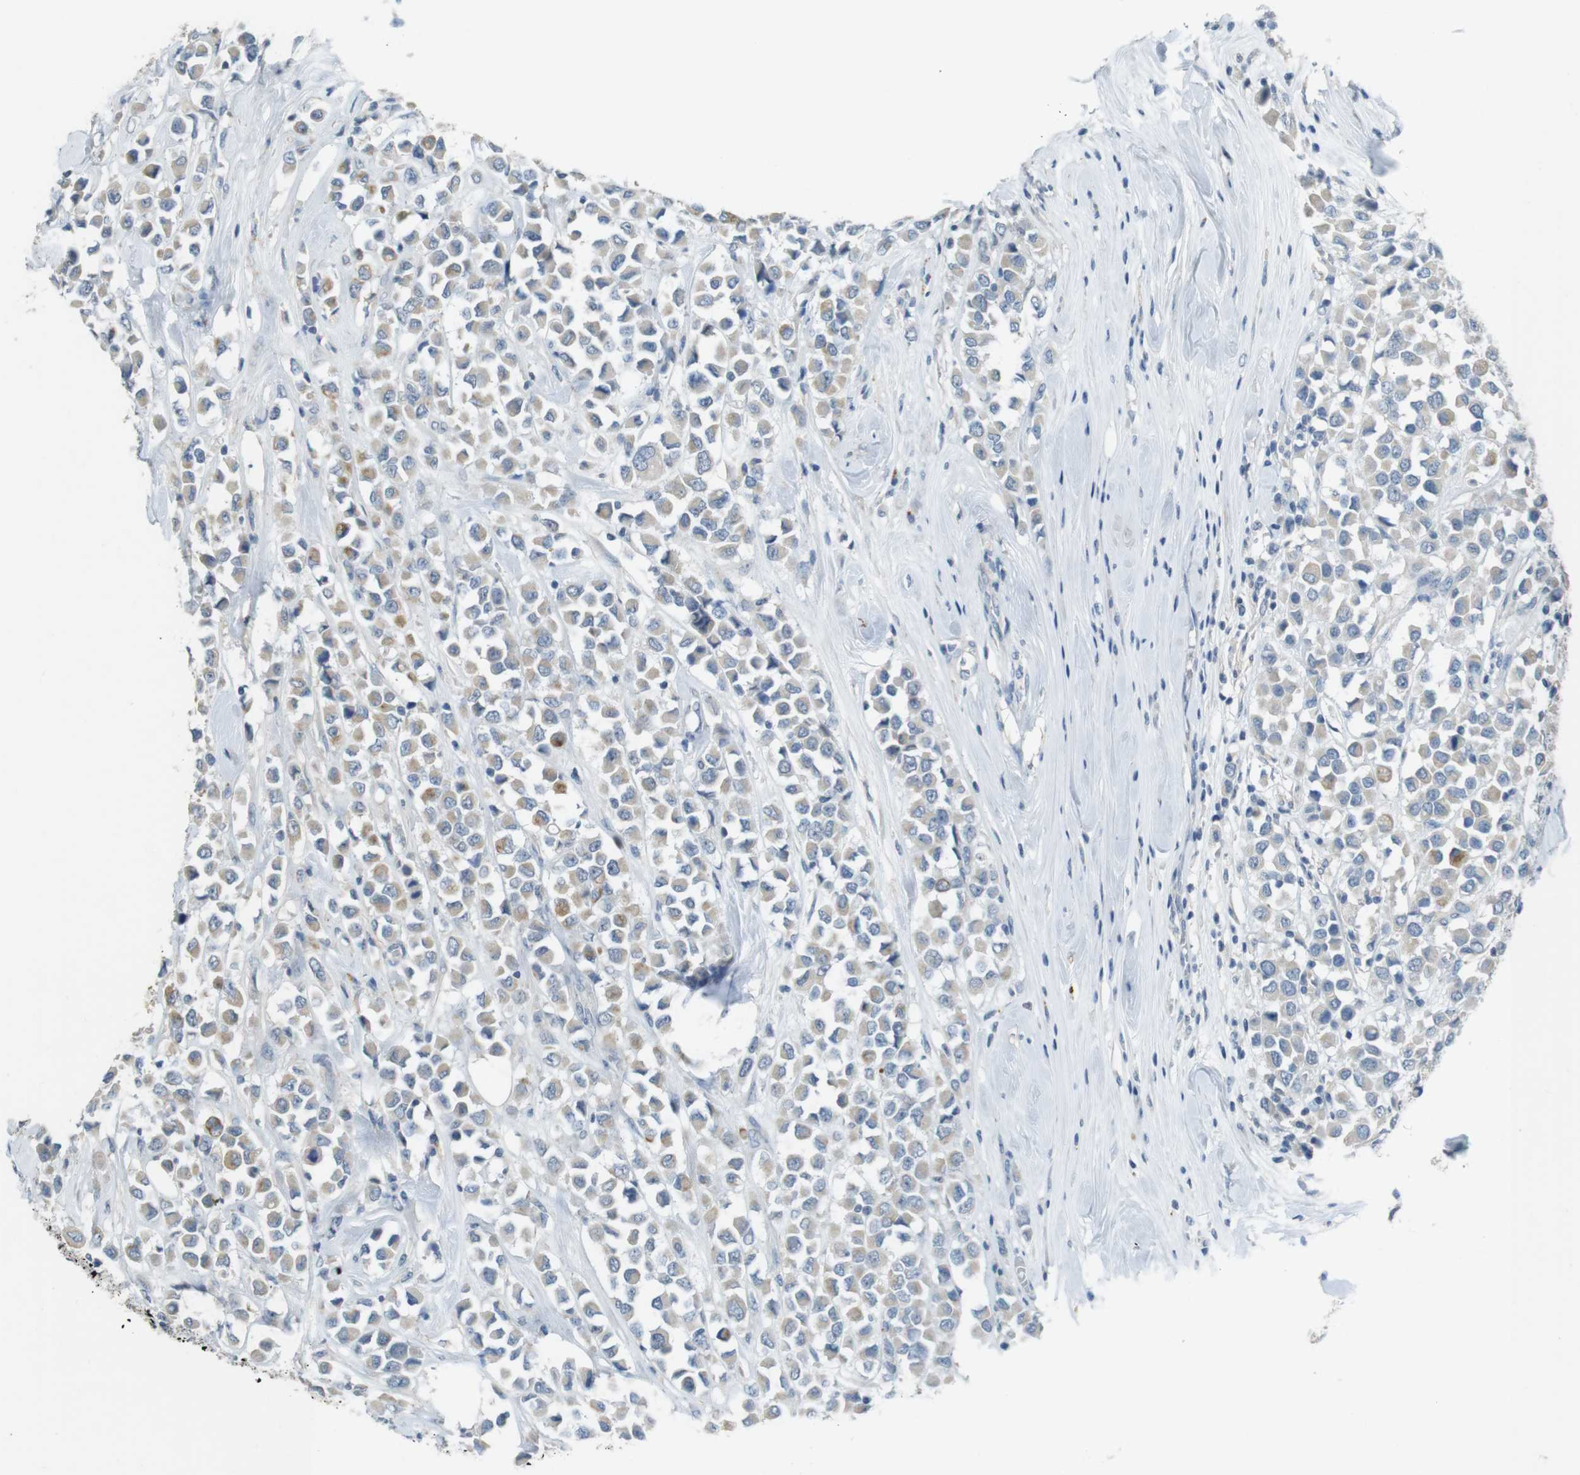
{"staining": {"intensity": "weak", "quantity": "25%-75%", "location": "cytoplasmic/membranous"}, "tissue": "breast cancer", "cell_type": "Tumor cells", "image_type": "cancer", "snomed": [{"axis": "morphology", "description": "Duct carcinoma"}, {"axis": "topography", "description": "Breast"}], "caption": "Immunohistochemical staining of breast cancer reveals low levels of weak cytoplasmic/membranous protein expression in about 25%-75% of tumor cells.", "gene": "ENTPD7", "patient": {"sex": "female", "age": 61}}